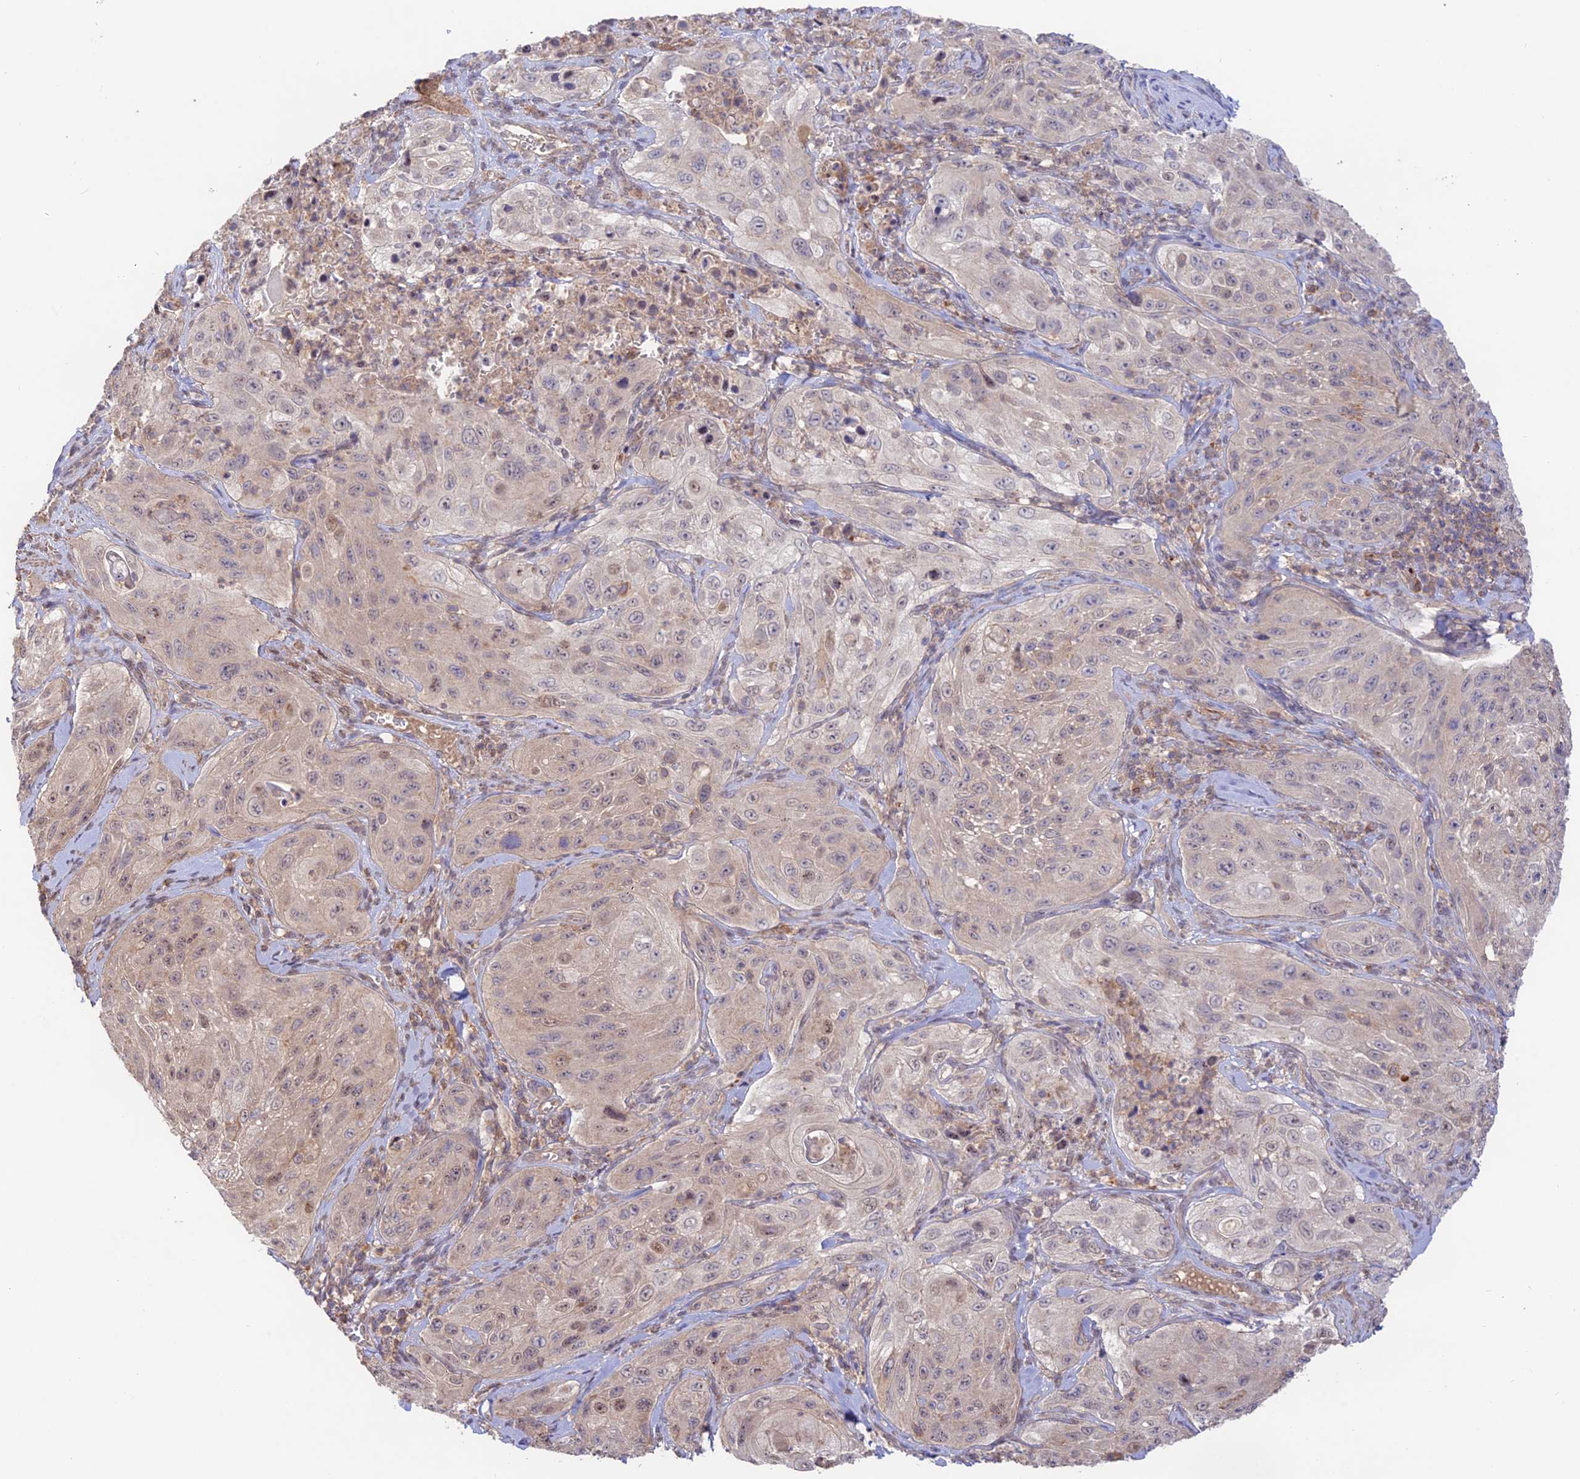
{"staining": {"intensity": "weak", "quantity": "25%-75%", "location": "cytoplasmic/membranous,nuclear"}, "tissue": "cervical cancer", "cell_type": "Tumor cells", "image_type": "cancer", "snomed": [{"axis": "morphology", "description": "Squamous cell carcinoma, NOS"}, {"axis": "topography", "description": "Cervix"}], "caption": "Immunohistochemical staining of squamous cell carcinoma (cervical) displays low levels of weak cytoplasmic/membranous and nuclear protein expression in about 25%-75% of tumor cells. (brown staining indicates protein expression, while blue staining denotes nuclei).", "gene": "CLCF1", "patient": {"sex": "female", "age": 42}}